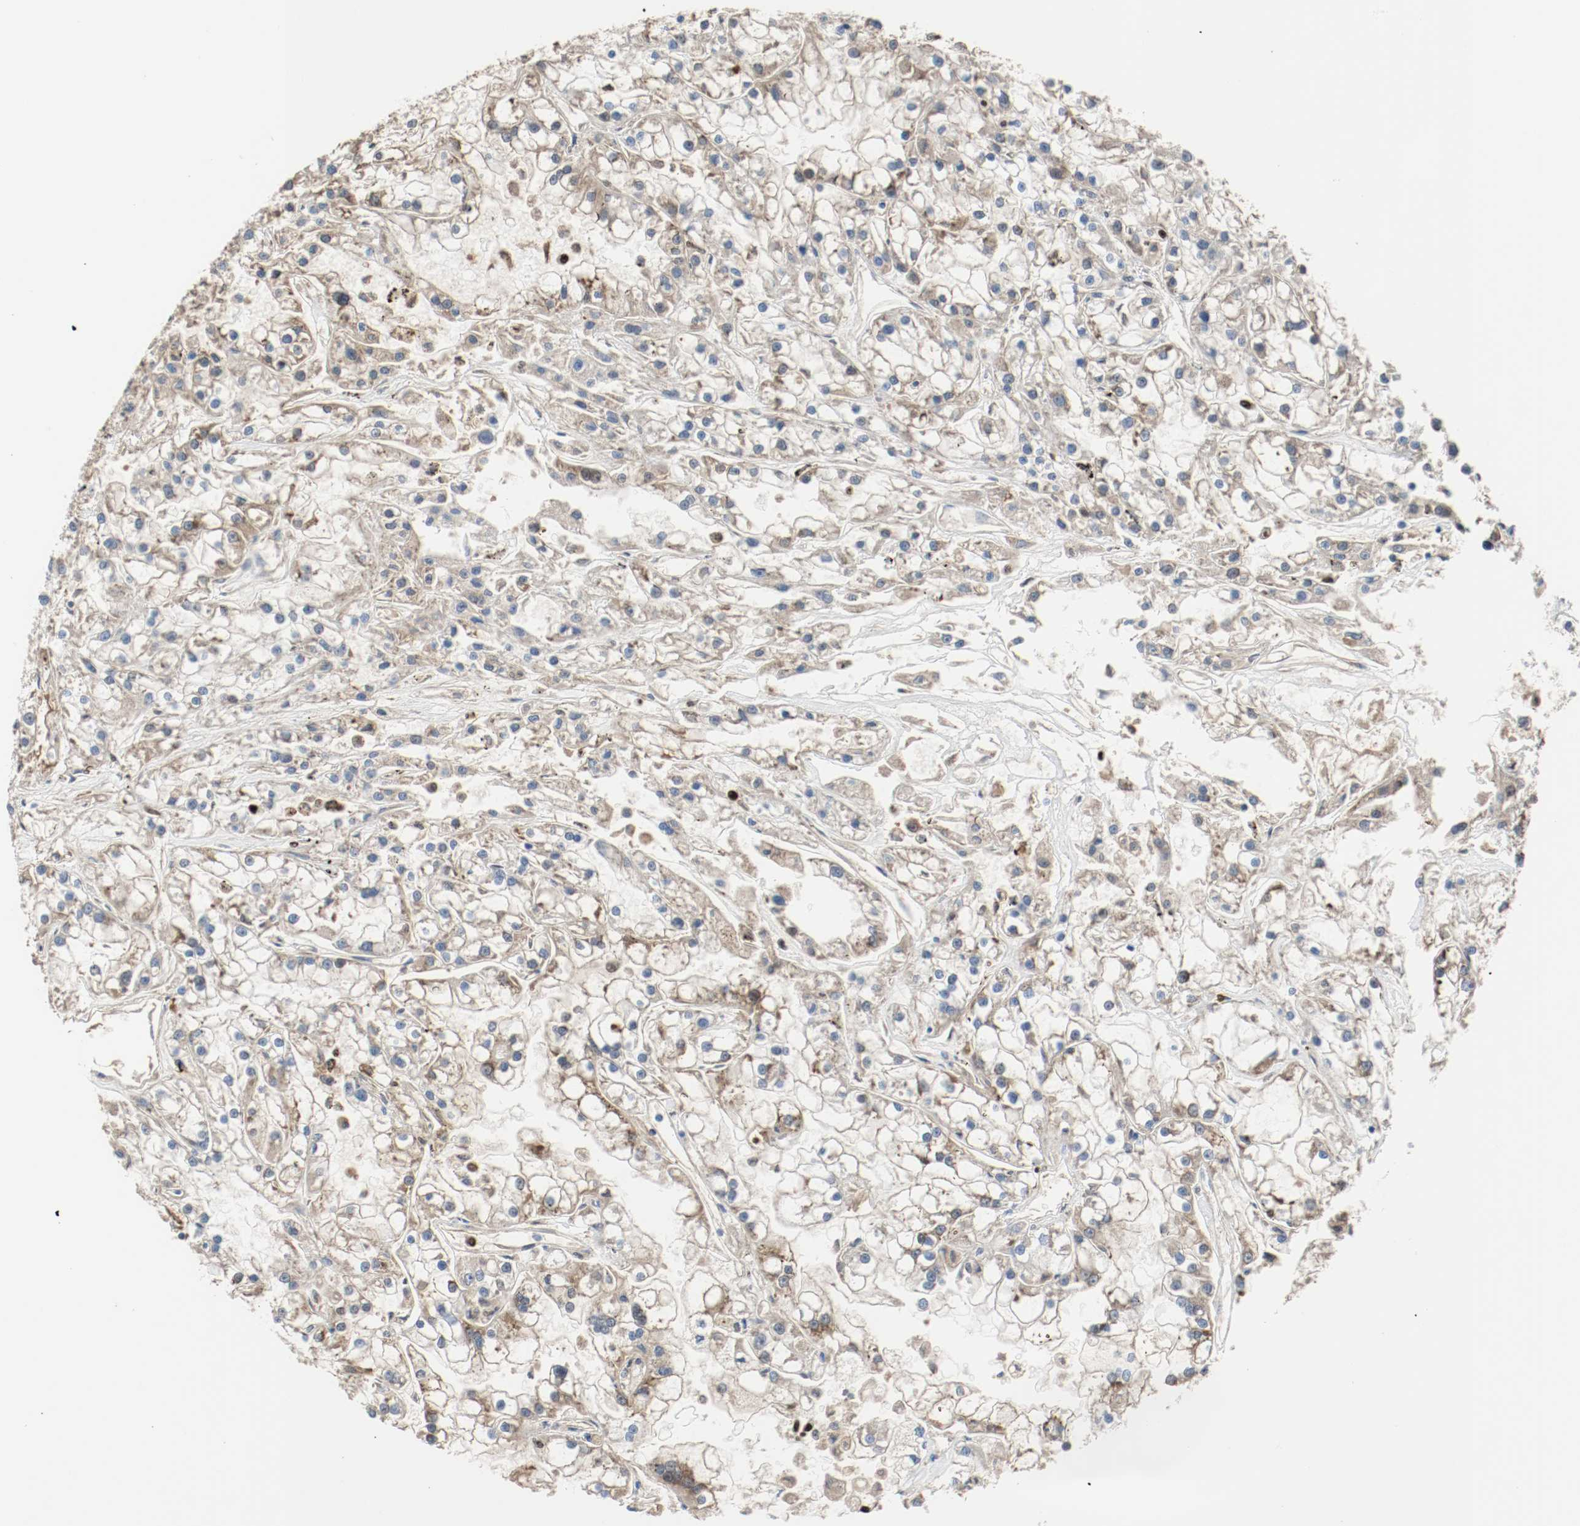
{"staining": {"intensity": "weak", "quantity": "<25%", "location": "cytoplasmic/membranous"}, "tissue": "renal cancer", "cell_type": "Tumor cells", "image_type": "cancer", "snomed": [{"axis": "morphology", "description": "Adenocarcinoma, NOS"}, {"axis": "topography", "description": "Kidney"}], "caption": "High magnification brightfield microscopy of renal cancer stained with DAB (3,3'-diaminobenzidine) (brown) and counterstained with hematoxylin (blue): tumor cells show no significant positivity. (DAB (3,3'-diaminobenzidine) immunohistochemistry, high magnification).", "gene": "BLK", "patient": {"sex": "female", "age": 52}}